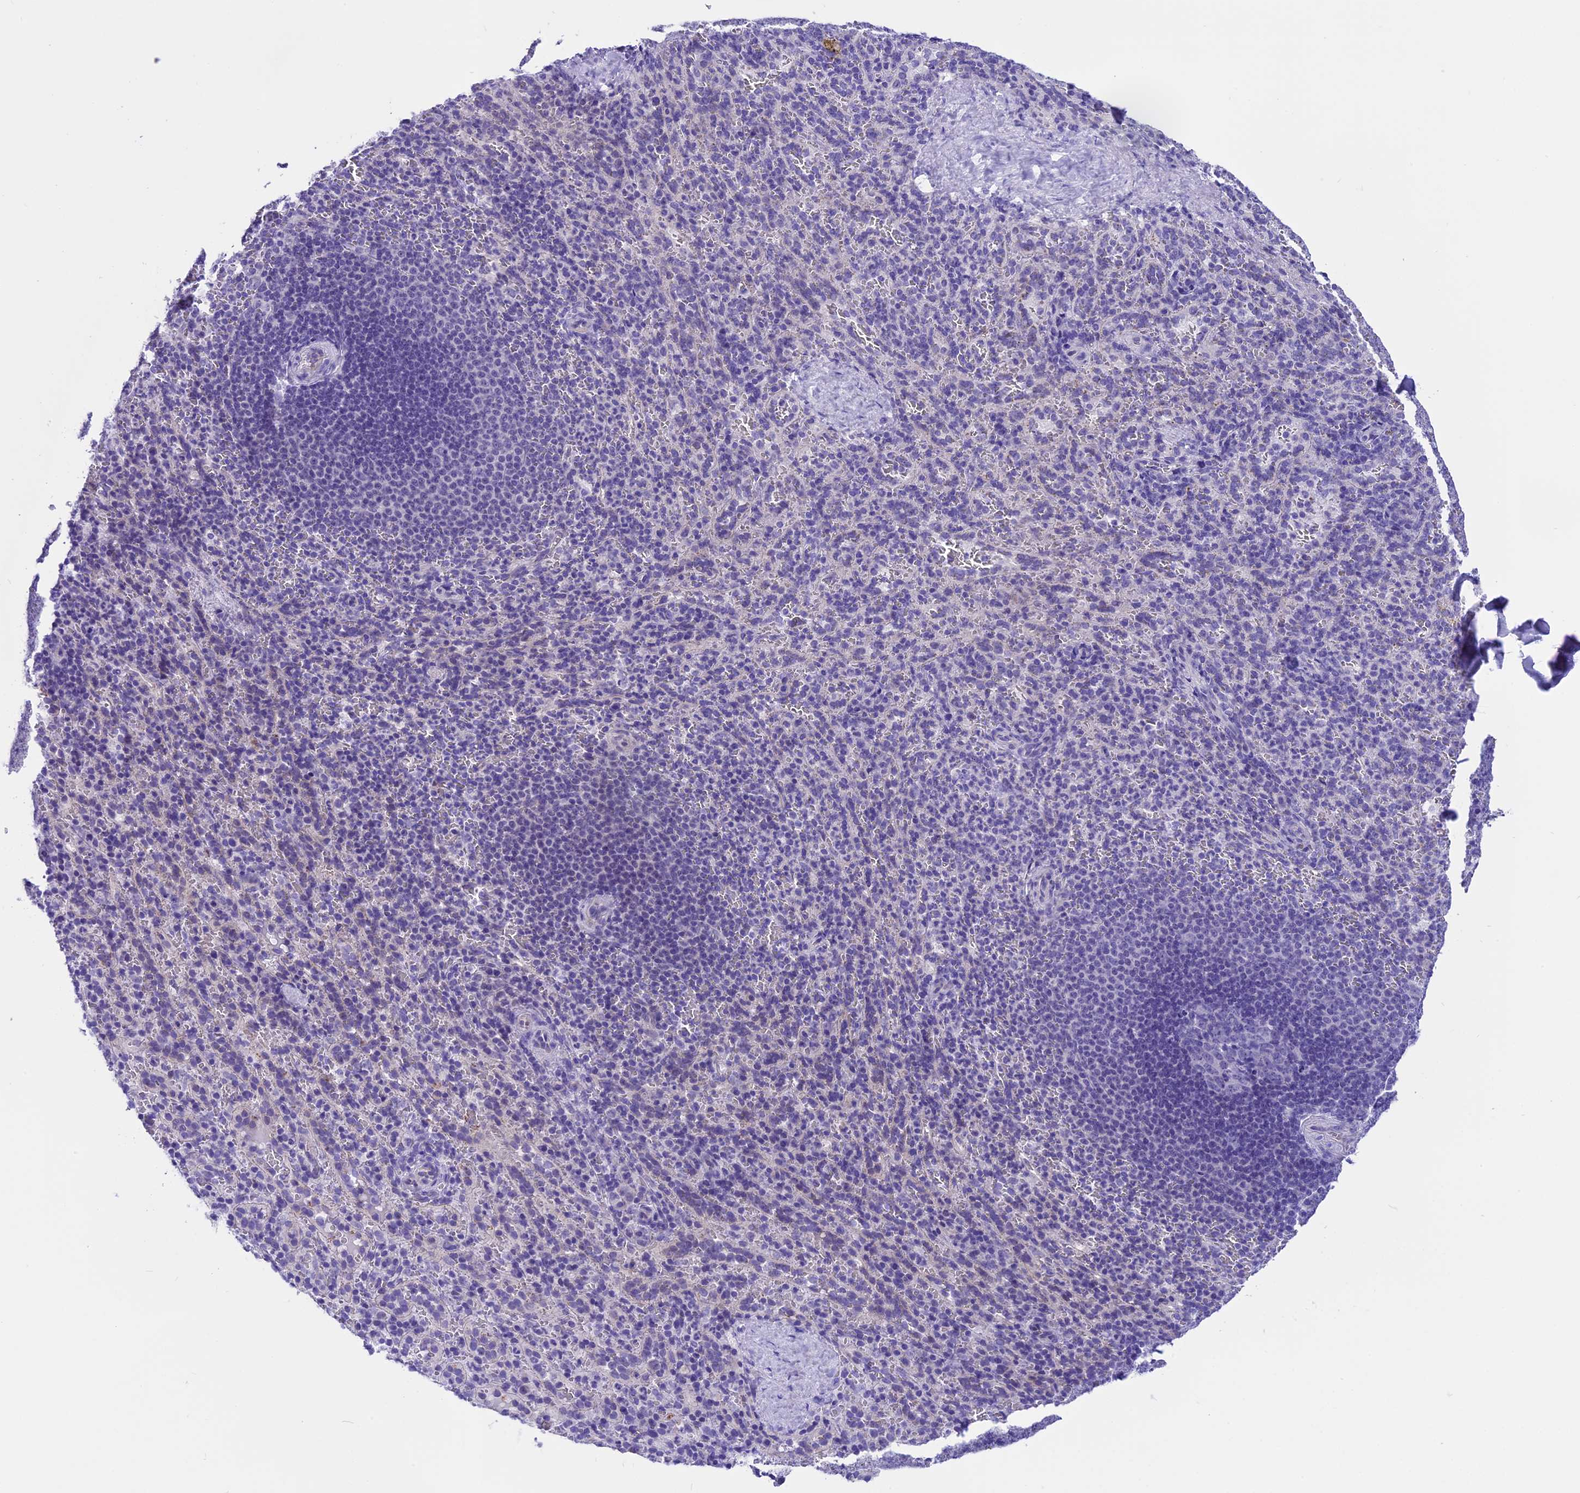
{"staining": {"intensity": "negative", "quantity": "none", "location": "none"}, "tissue": "spleen", "cell_type": "Cells in red pulp", "image_type": "normal", "snomed": [{"axis": "morphology", "description": "Normal tissue, NOS"}, {"axis": "topography", "description": "Spleen"}], "caption": "Spleen stained for a protein using immunohistochemistry (IHC) displays no positivity cells in red pulp.", "gene": "PRR15", "patient": {"sex": "female", "age": 21}}